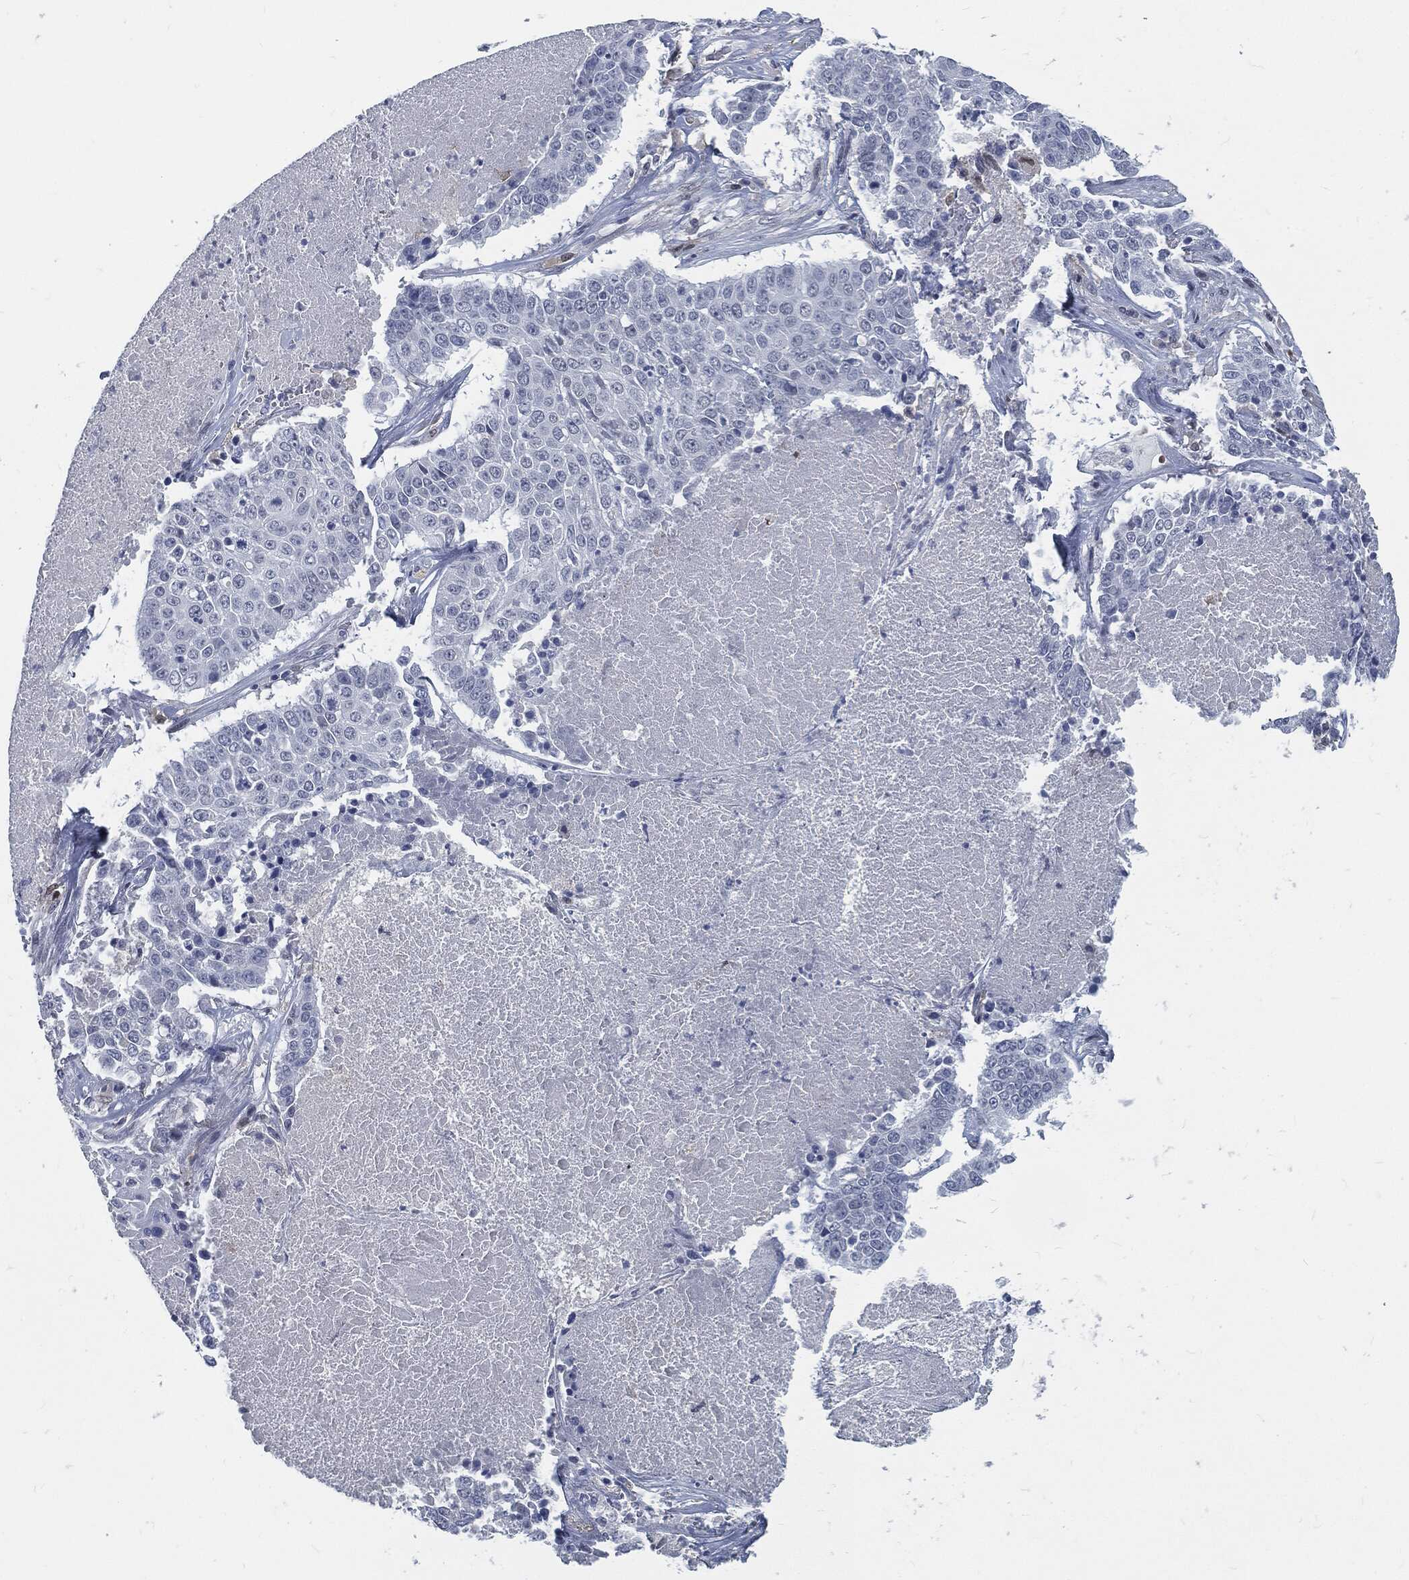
{"staining": {"intensity": "negative", "quantity": "none", "location": "none"}, "tissue": "lung cancer", "cell_type": "Tumor cells", "image_type": "cancer", "snomed": [{"axis": "morphology", "description": "Squamous cell carcinoma, NOS"}, {"axis": "topography", "description": "Lung"}], "caption": "DAB (3,3'-diaminobenzidine) immunohistochemical staining of human lung squamous cell carcinoma exhibits no significant expression in tumor cells. (DAB immunohistochemistry (IHC) with hematoxylin counter stain).", "gene": "PROM1", "patient": {"sex": "male", "age": 64}}